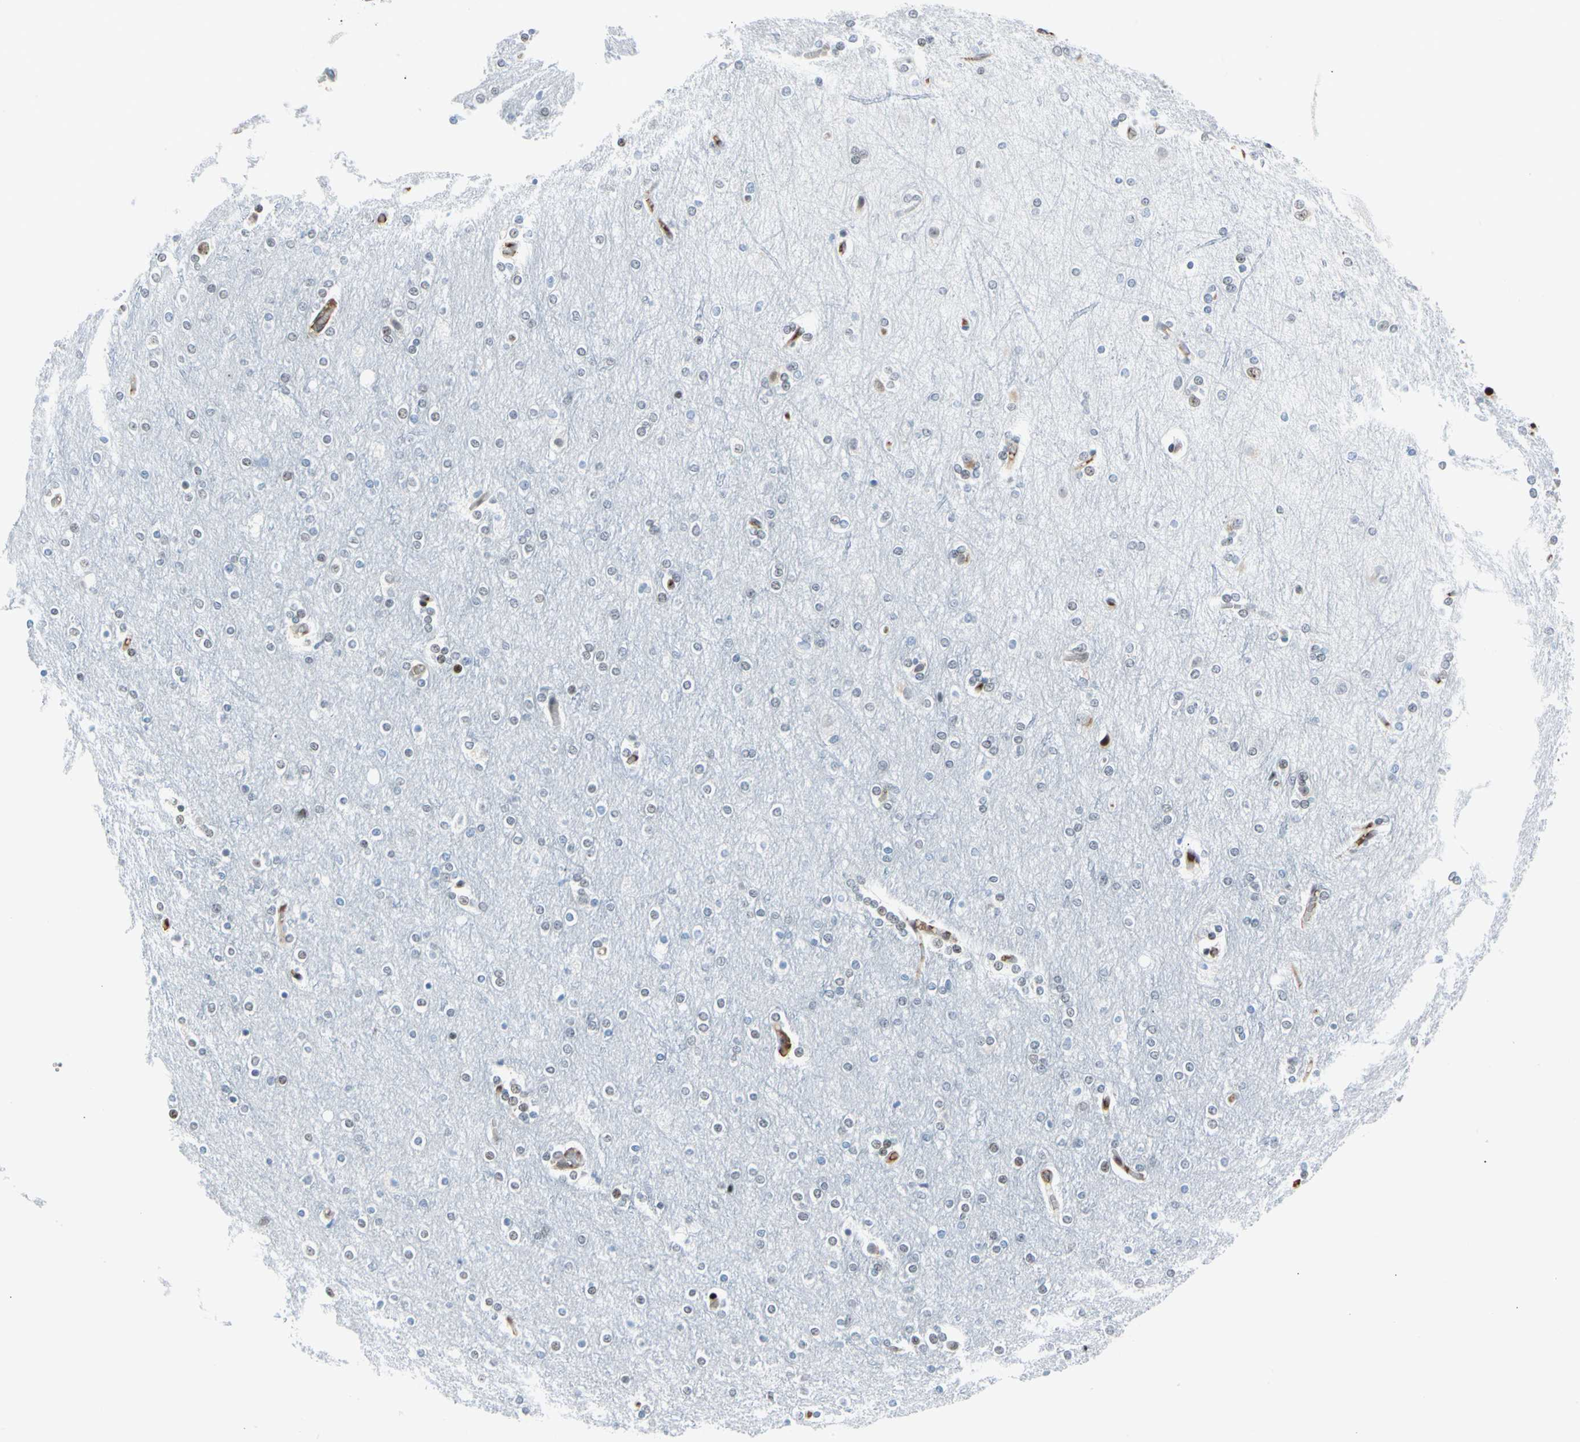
{"staining": {"intensity": "moderate", "quantity": "25%-75%", "location": "nuclear"}, "tissue": "cerebral cortex", "cell_type": "Endothelial cells", "image_type": "normal", "snomed": [{"axis": "morphology", "description": "Normal tissue, NOS"}, {"axis": "topography", "description": "Cerebral cortex"}], "caption": "Immunohistochemical staining of unremarkable human cerebral cortex shows medium levels of moderate nuclear expression in about 25%-75% of endothelial cells.", "gene": "FOXO3", "patient": {"sex": "female", "age": 54}}